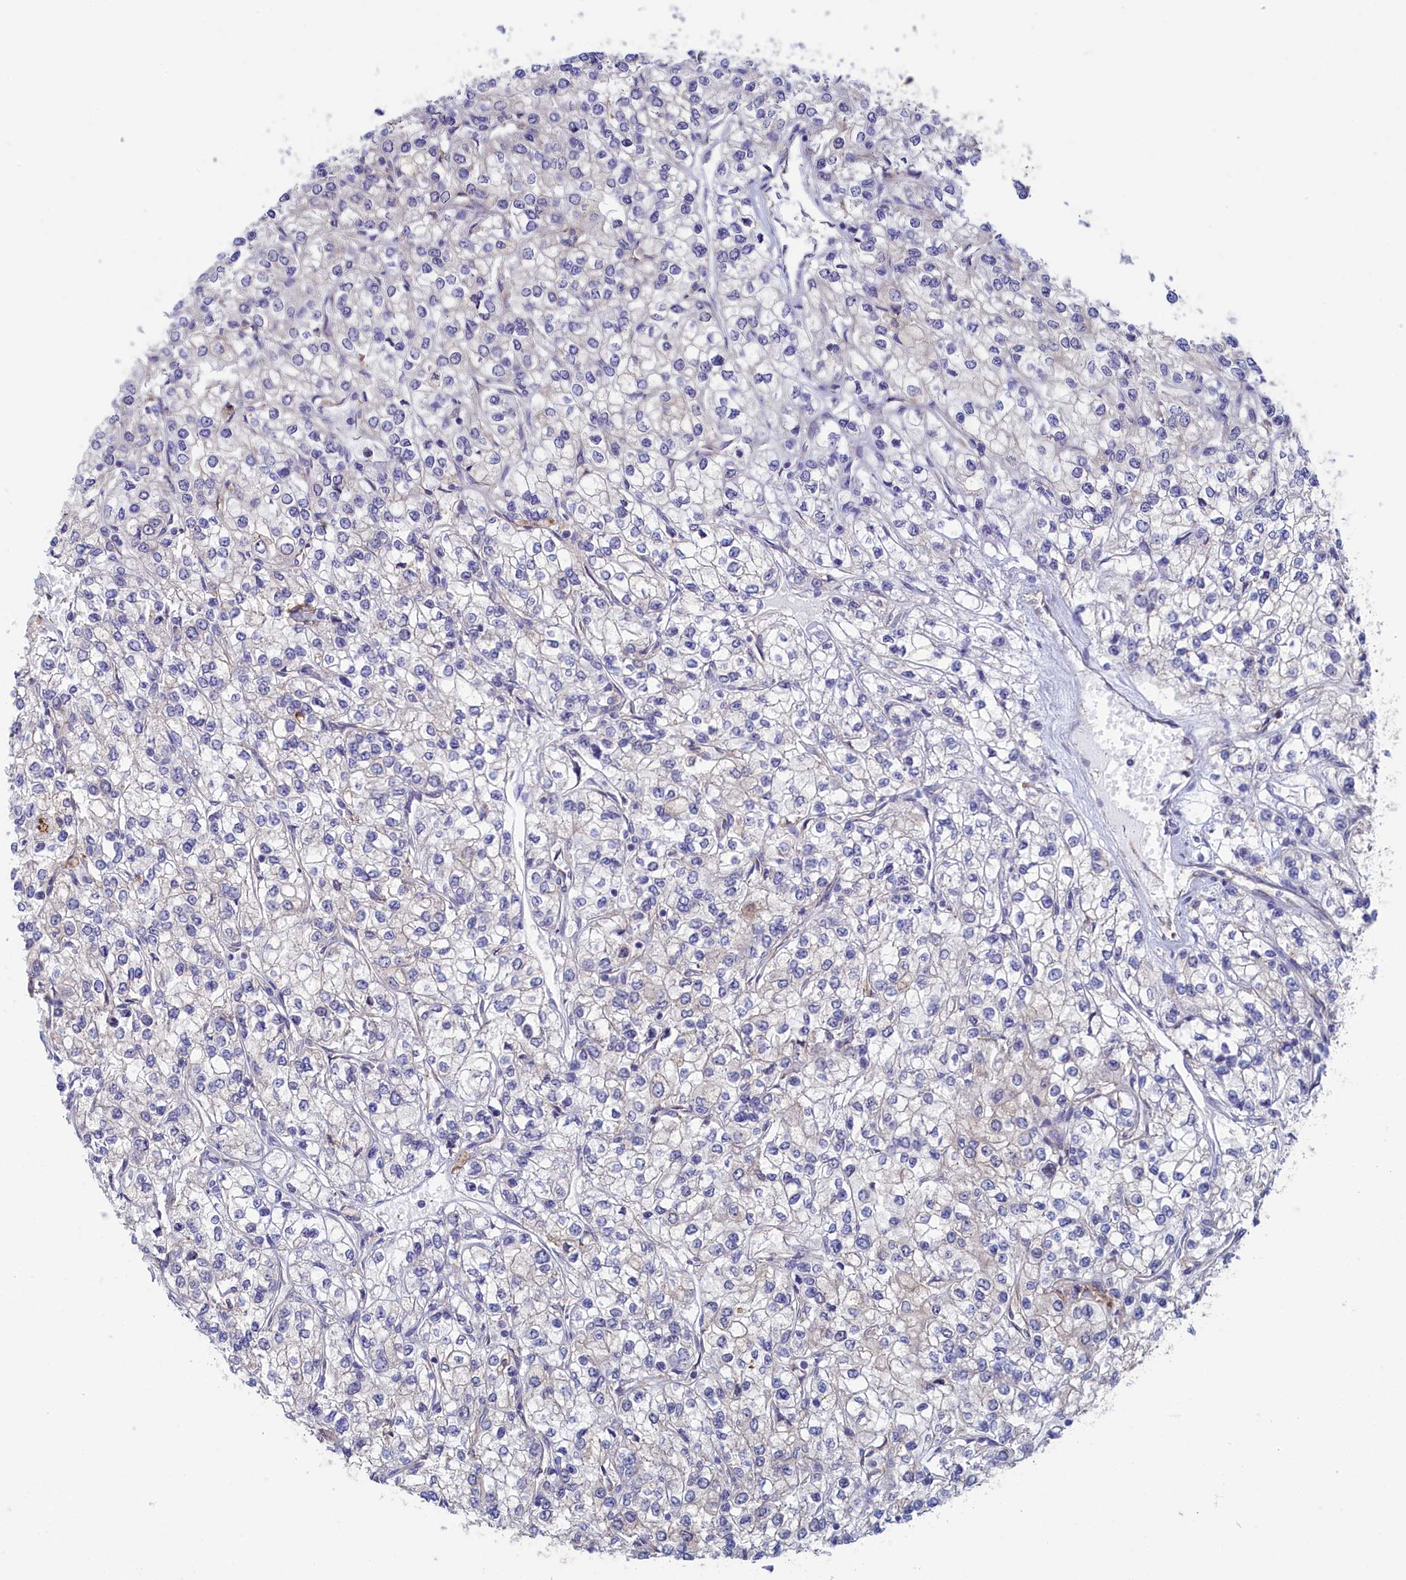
{"staining": {"intensity": "negative", "quantity": "none", "location": "none"}, "tissue": "renal cancer", "cell_type": "Tumor cells", "image_type": "cancer", "snomed": [{"axis": "morphology", "description": "Adenocarcinoma, NOS"}, {"axis": "topography", "description": "Kidney"}], "caption": "This histopathology image is of renal cancer (adenocarcinoma) stained with immunohistochemistry (IHC) to label a protein in brown with the nuclei are counter-stained blue. There is no expression in tumor cells.", "gene": "SYNDIG1L", "patient": {"sex": "male", "age": 80}}